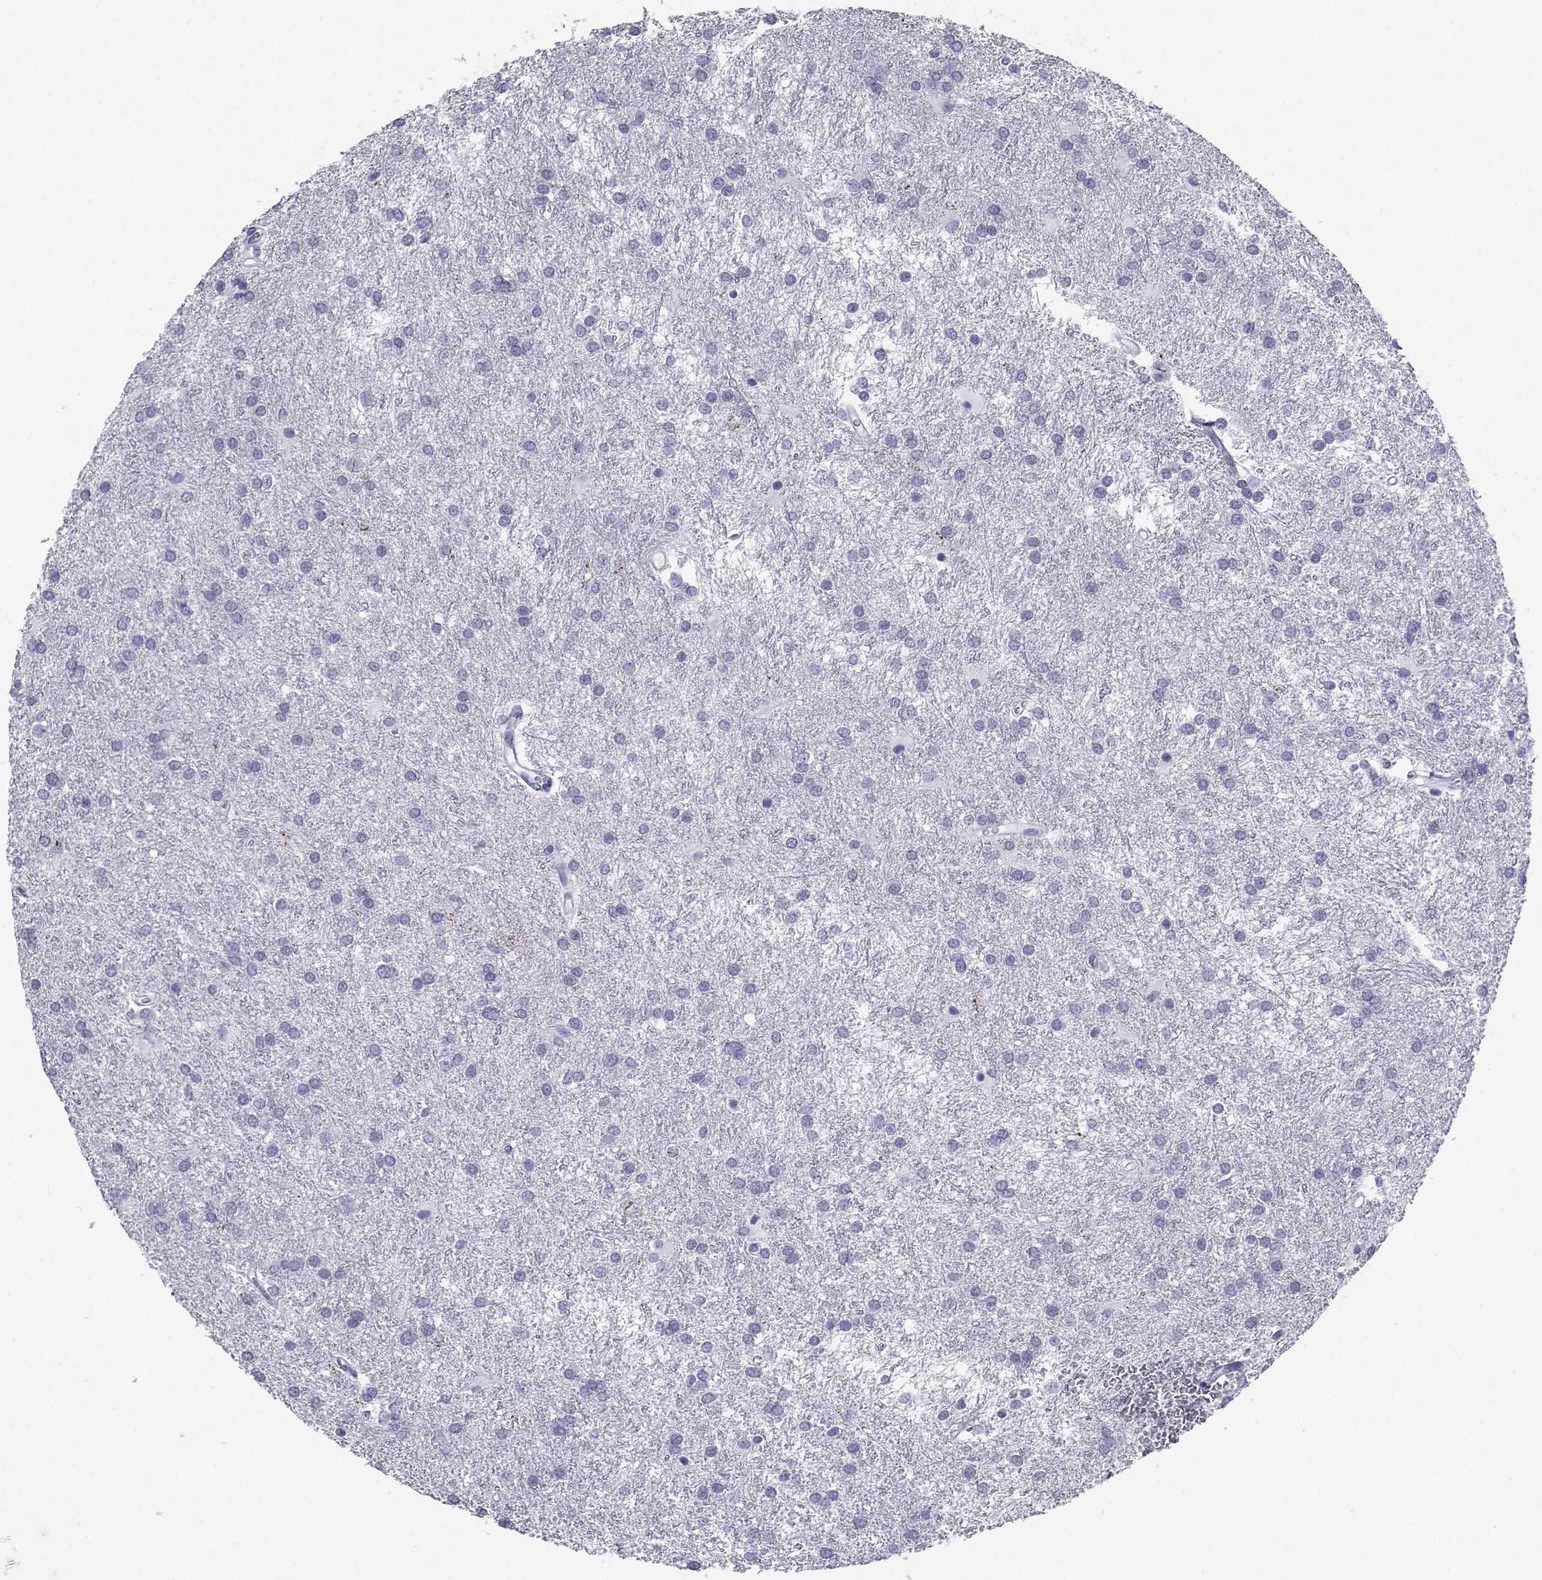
{"staining": {"intensity": "negative", "quantity": "none", "location": "none"}, "tissue": "glioma", "cell_type": "Tumor cells", "image_type": "cancer", "snomed": [{"axis": "morphology", "description": "Glioma, malignant, Low grade"}, {"axis": "topography", "description": "Brain"}], "caption": "Immunohistochemical staining of malignant glioma (low-grade) demonstrates no significant staining in tumor cells.", "gene": "SST", "patient": {"sex": "female", "age": 32}}